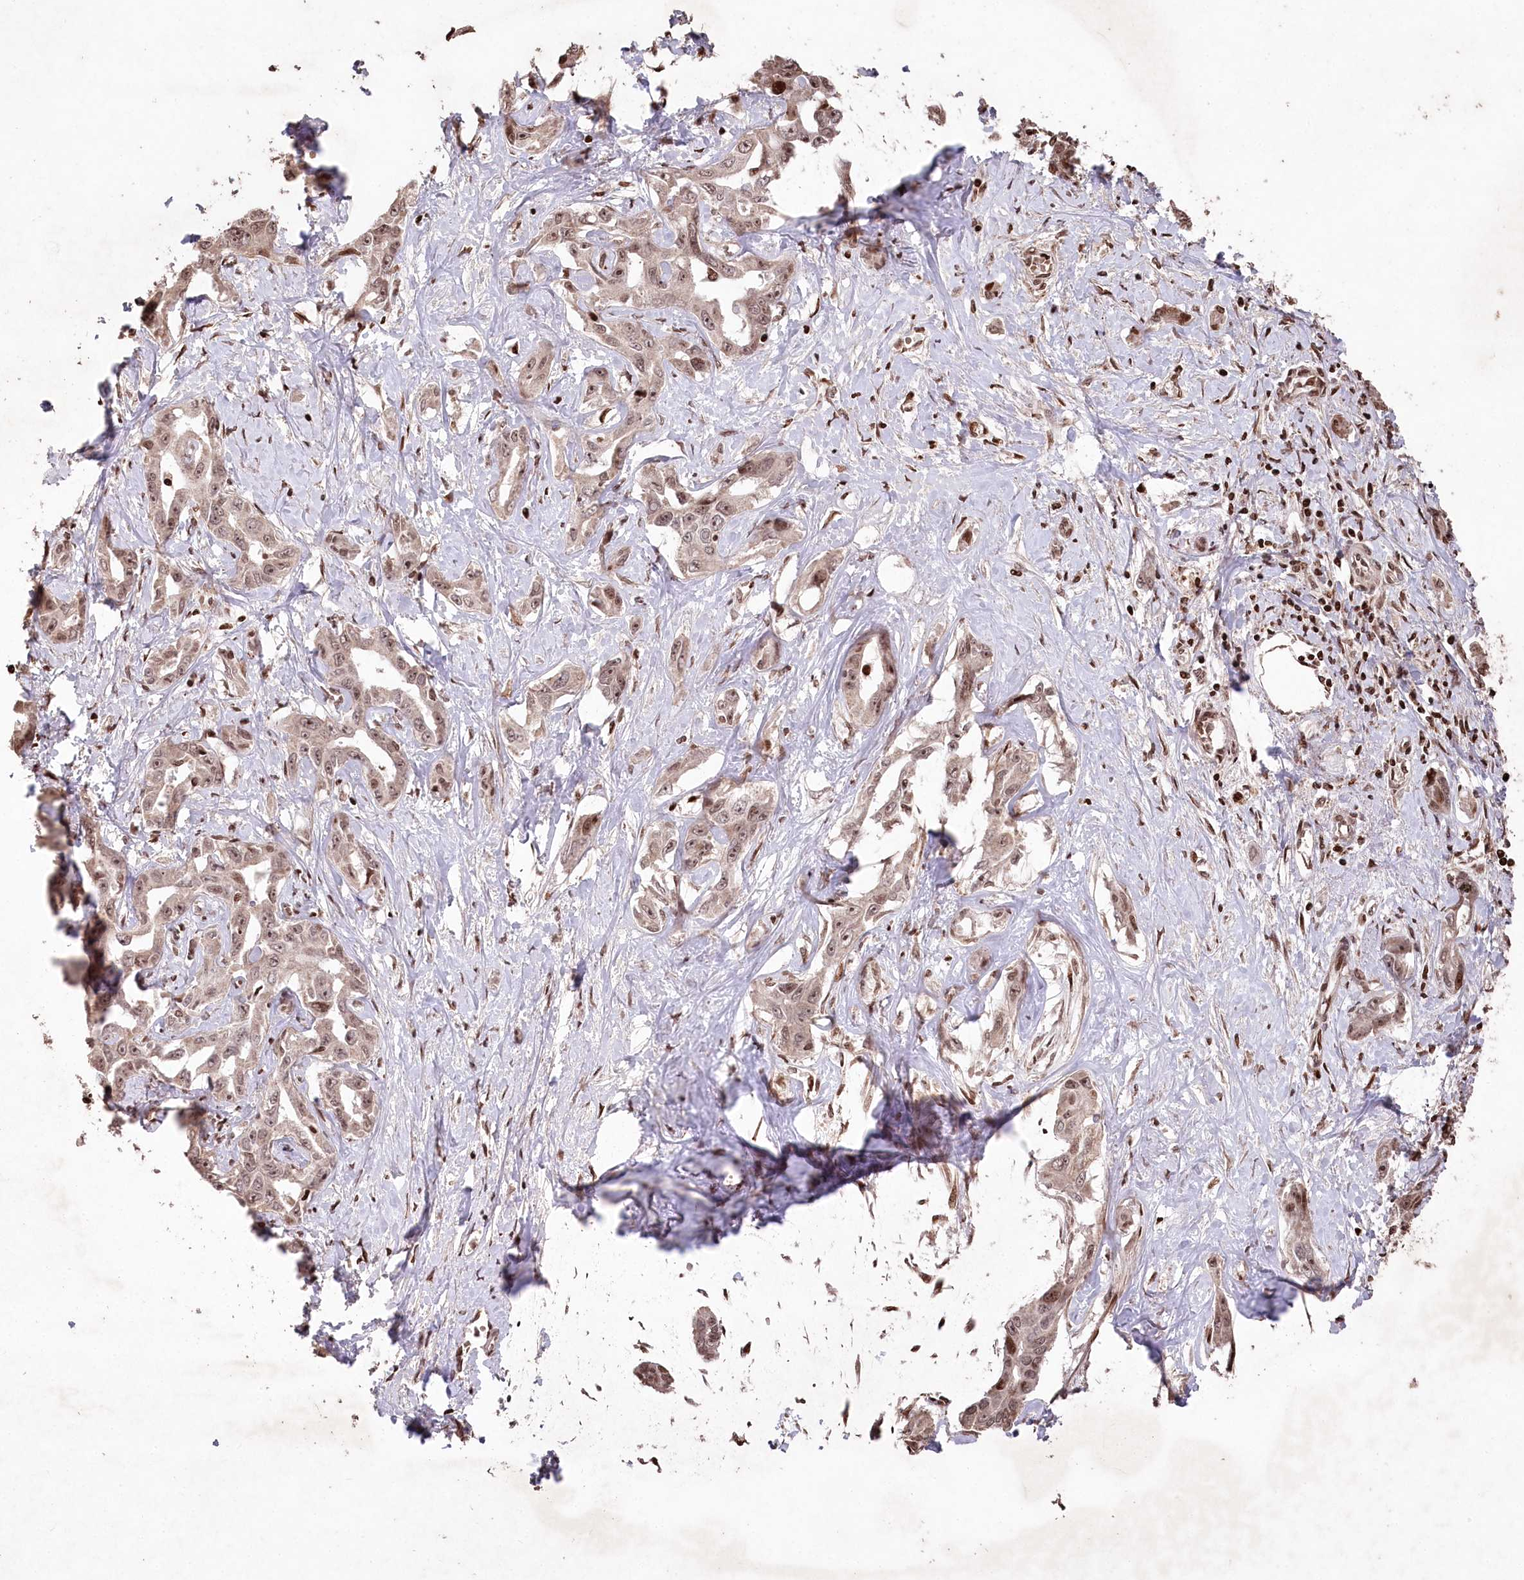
{"staining": {"intensity": "moderate", "quantity": ">75%", "location": "nuclear"}, "tissue": "liver cancer", "cell_type": "Tumor cells", "image_type": "cancer", "snomed": [{"axis": "morphology", "description": "Cholangiocarcinoma"}, {"axis": "topography", "description": "Liver"}], "caption": "DAB (3,3'-diaminobenzidine) immunohistochemical staining of human liver cancer demonstrates moderate nuclear protein expression in about >75% of tumor cells.", "gene": "CCSER2", "patient": {"sex": "male", "age": 59}}